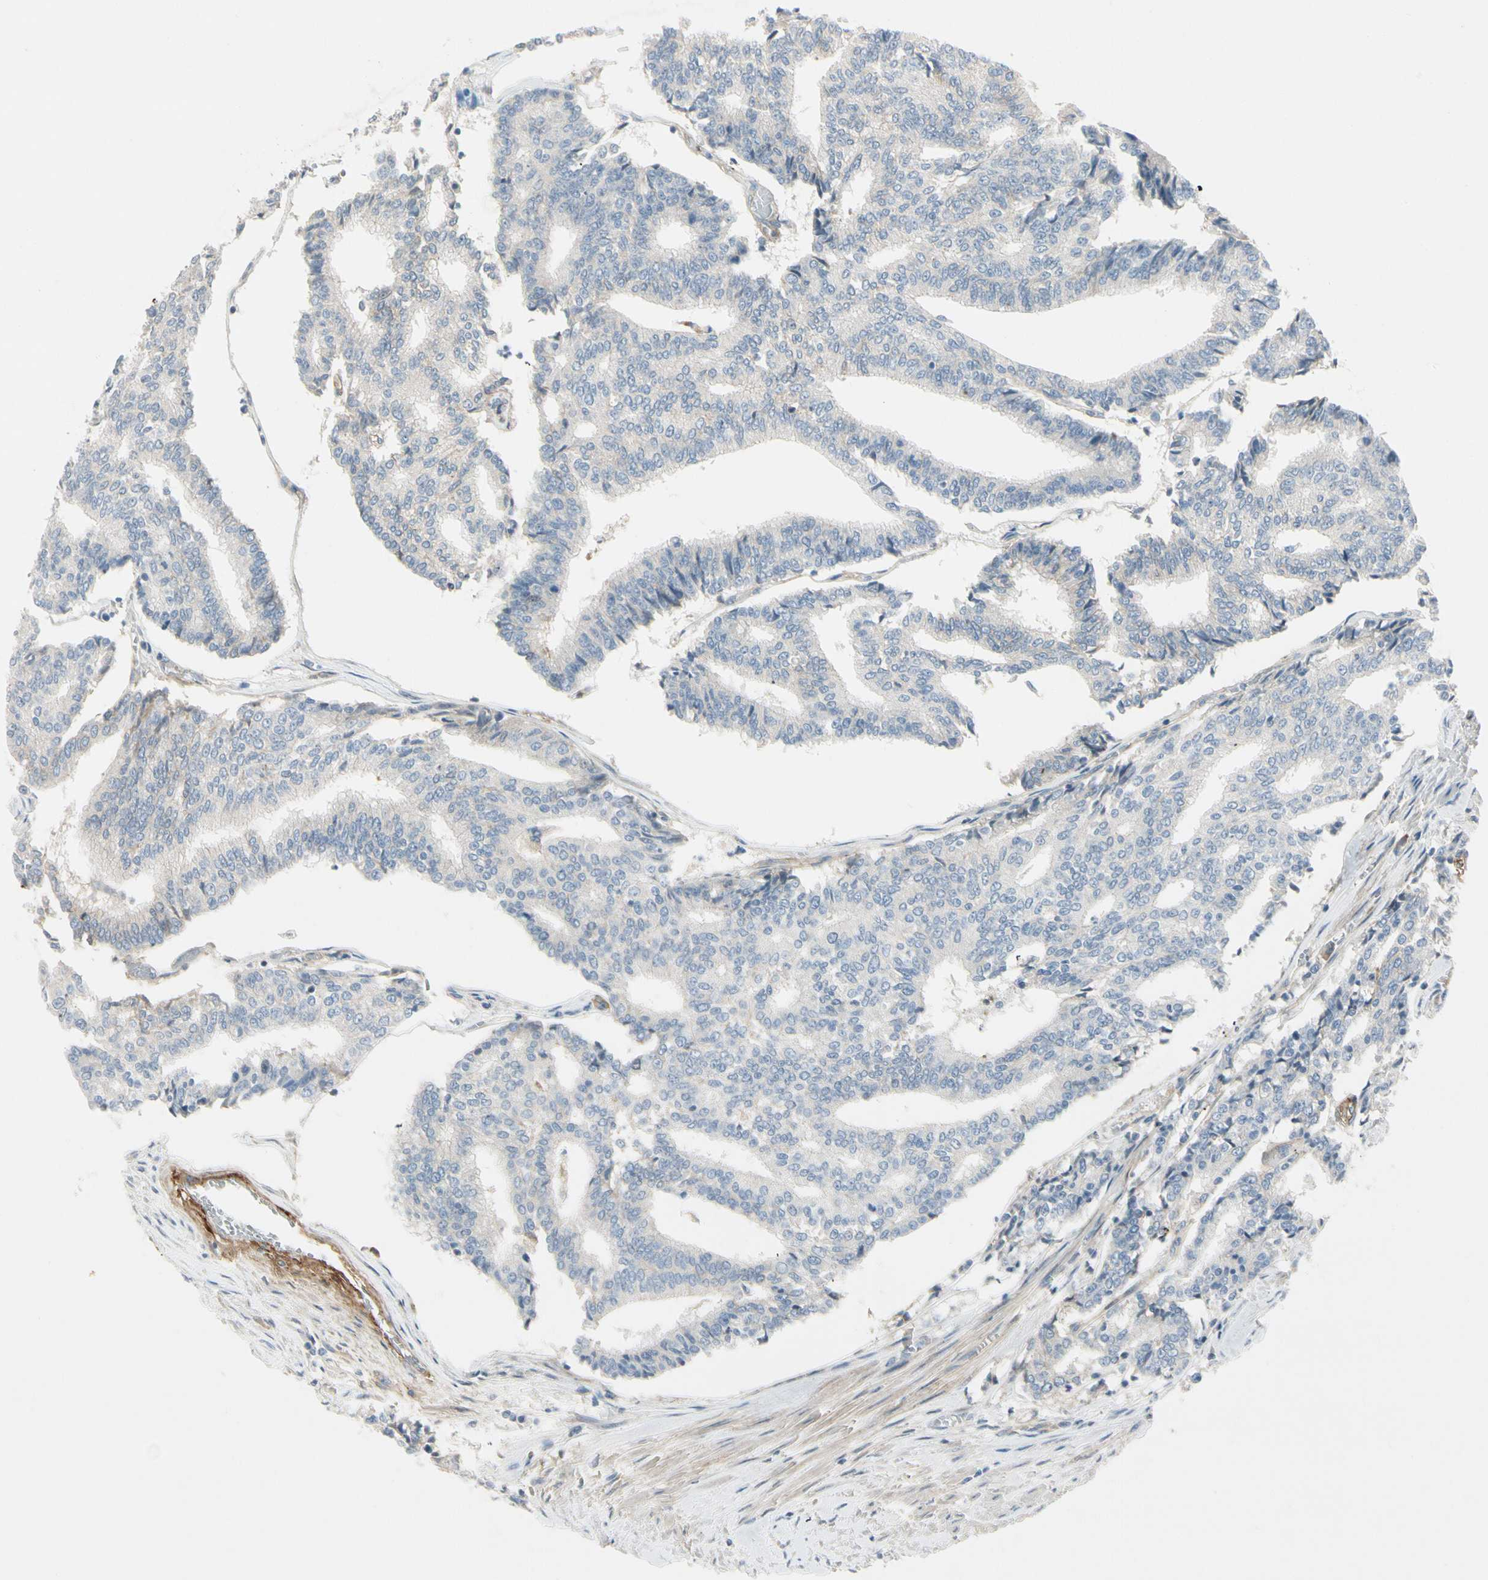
{"staining": {"intensity": "negative", "quantity": "none", "location": "none"}, "tissue": "prostate cancer", "cell_type": "Tumor cells", "image_type": "cancer", "snomed": [{"axis": "morphology", "description": "Adenocarcinoma, High grade"}, {"axis": "topography", "description": "Prostate"}], "caption": "There is no significant positivity in tumor cells of prostate high-grade adenocarcinoma.", "gene": "ITGA3", "patient": {"sex": "male", "age": 55}}